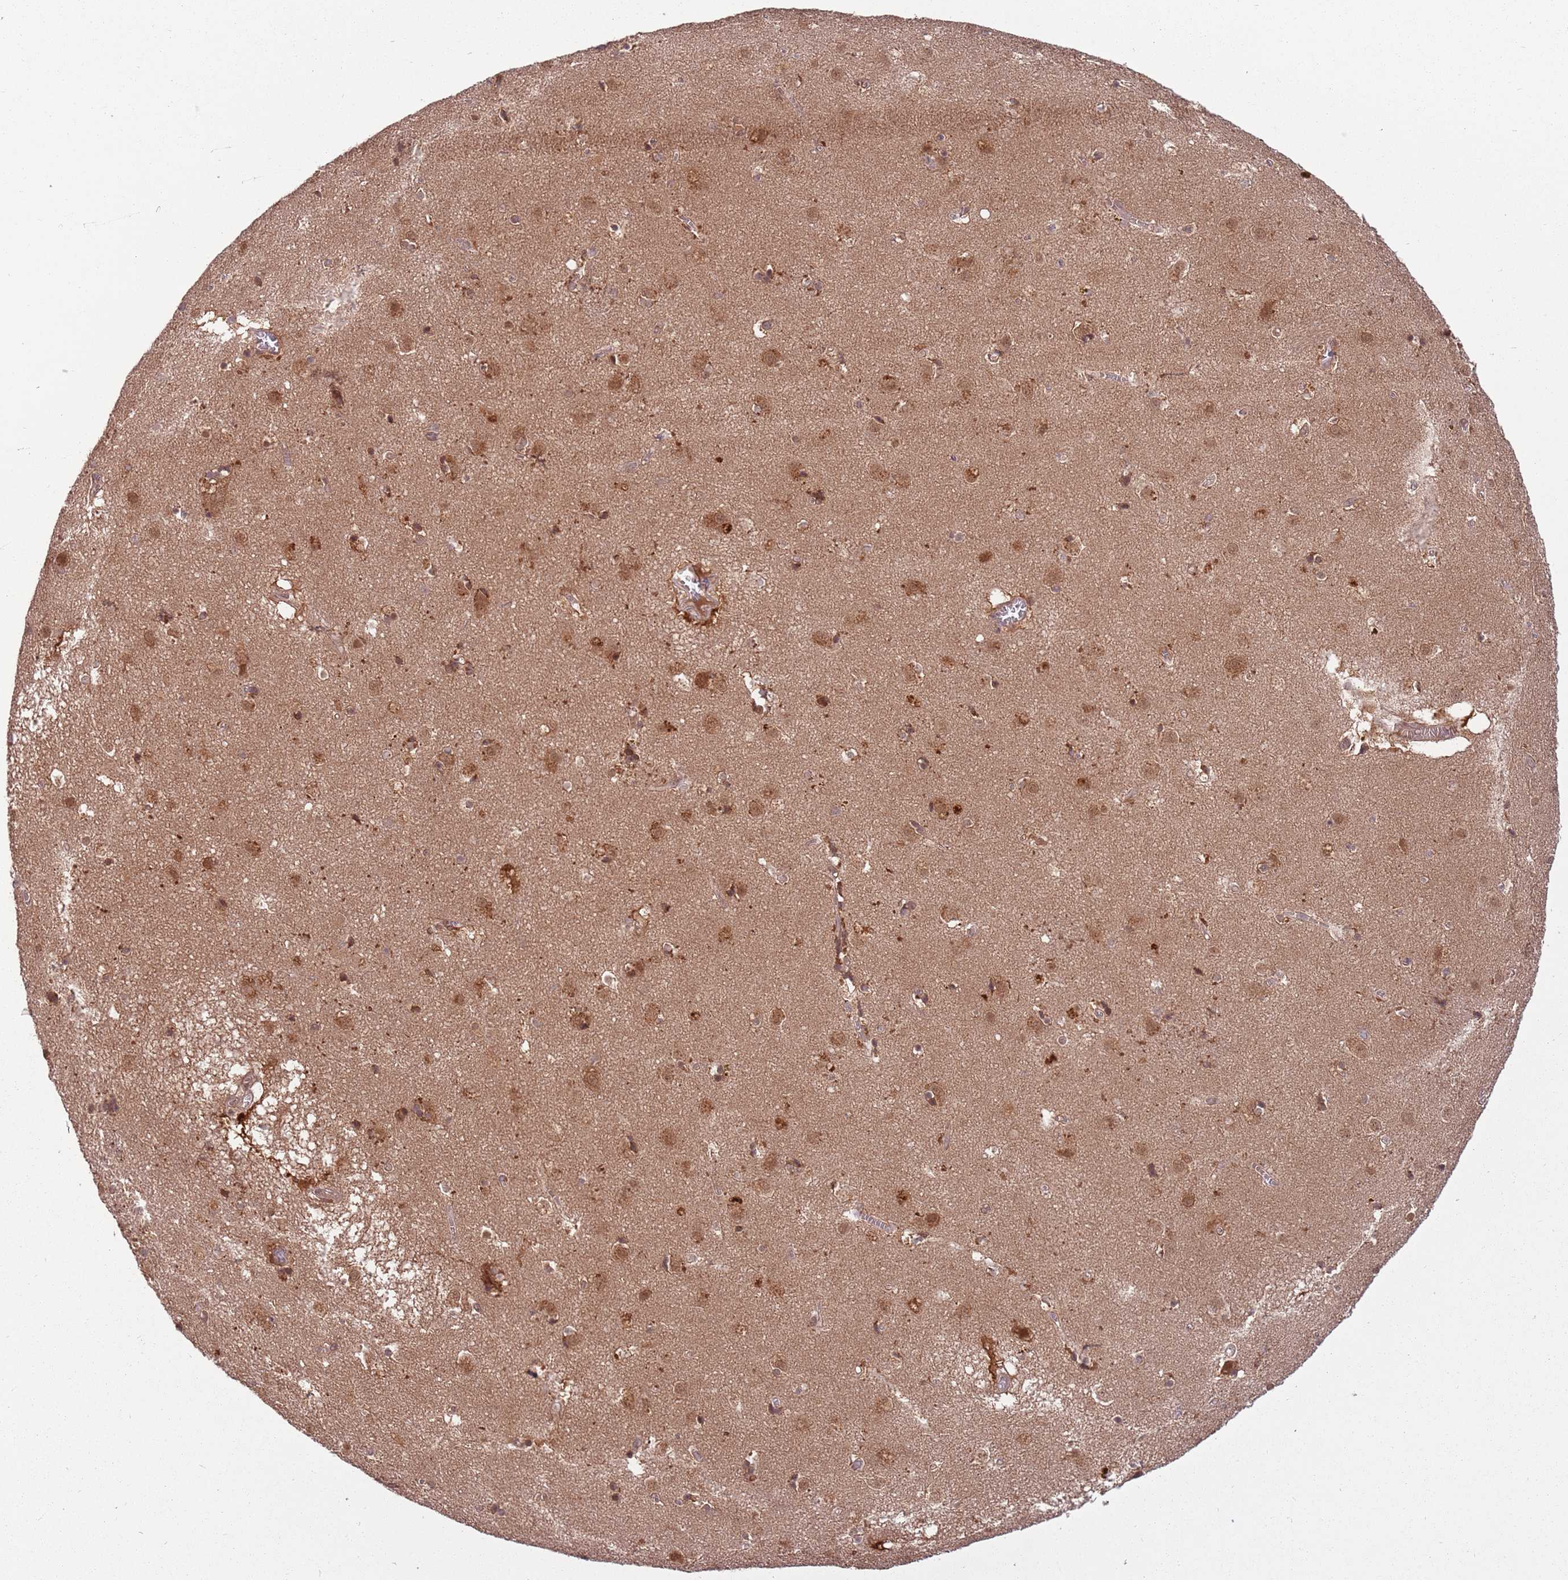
{"staining": {"intensity": "moderate", "quantity": ">75%", "location": "cytoplasmic/membranous"}, "tissue": "caudate", "cell_type": "Glial cells", "image_type": "normal", "snomed": [{"axis": "morphology", "description": "Normal tissue, NOS"}, {"axis": "topography", "description": "Lateral ventricle wall"}], "caption": "Immunohistochemical staining of normal caudate exhibits medium levels of moderate cytoplasmic/membranous positivity in about >75% of glial cells. The protein of interest is stained brown, and the nuclei are stained in blue (DAB IHC with brightfield microscopy, high magnification).", "gene": "ADAMTS3", "patient": {"sex": "male", "age": 70}}